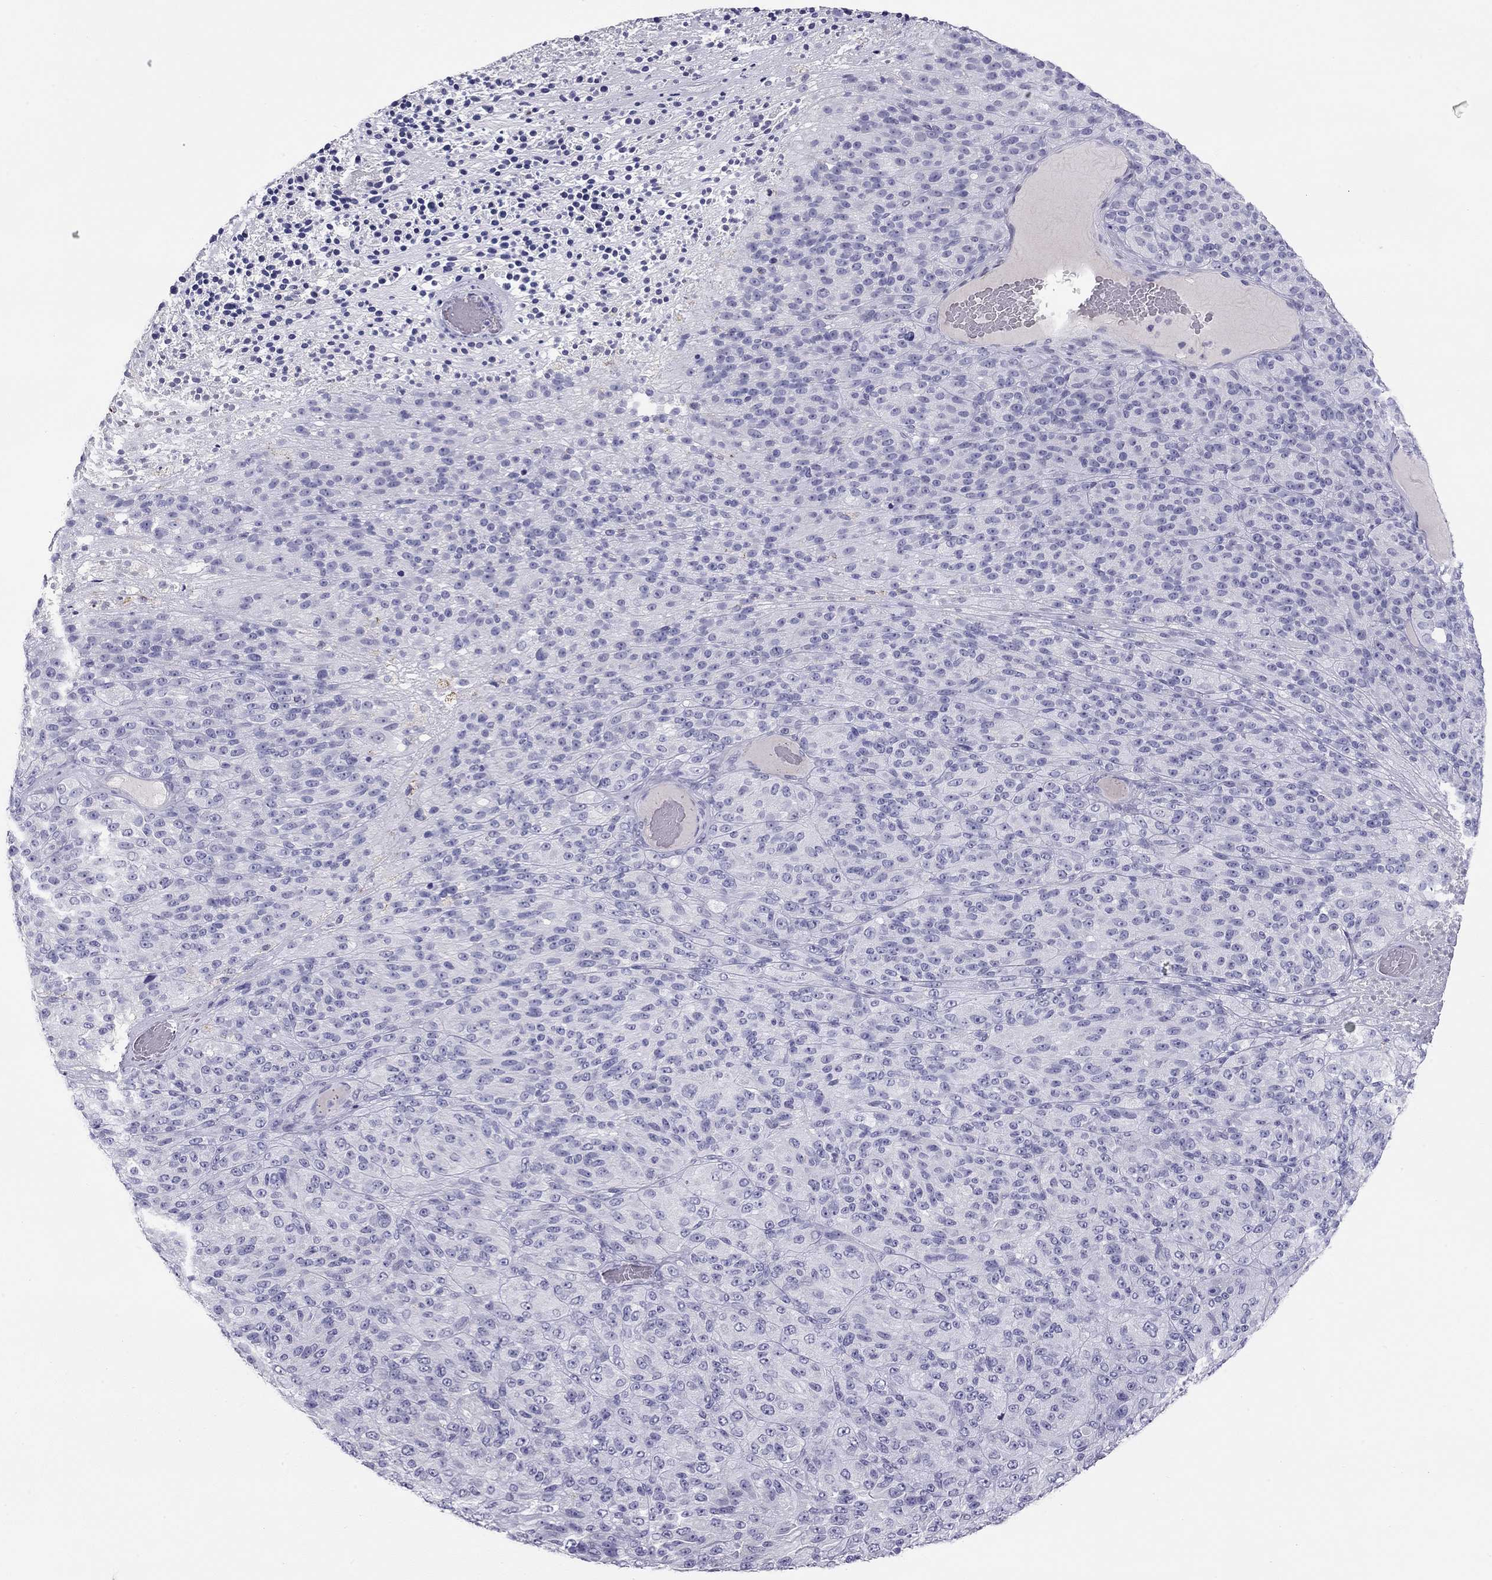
{"staining": {"intensity": "negative", "quantity": "none", "location": "none"}, "tissue": "melanoma", "cell_type": "Tumor cells", "image_type": "cancer", "snomed": [{"axis": "morphology", "description": "Malignant melanoma, Metastatic site"}, {"axis": "topography", "description": "Brain"}], "caption": "Immunohistochemistry (IHC) histopathology image of neoplastic tissue: malignant melanoma (metastatic site) stained with DAB demonstrates no significant protein staining in tumor cells.", "gene": "KCNV2", "patient": {"sex": "female", "age": 56}}